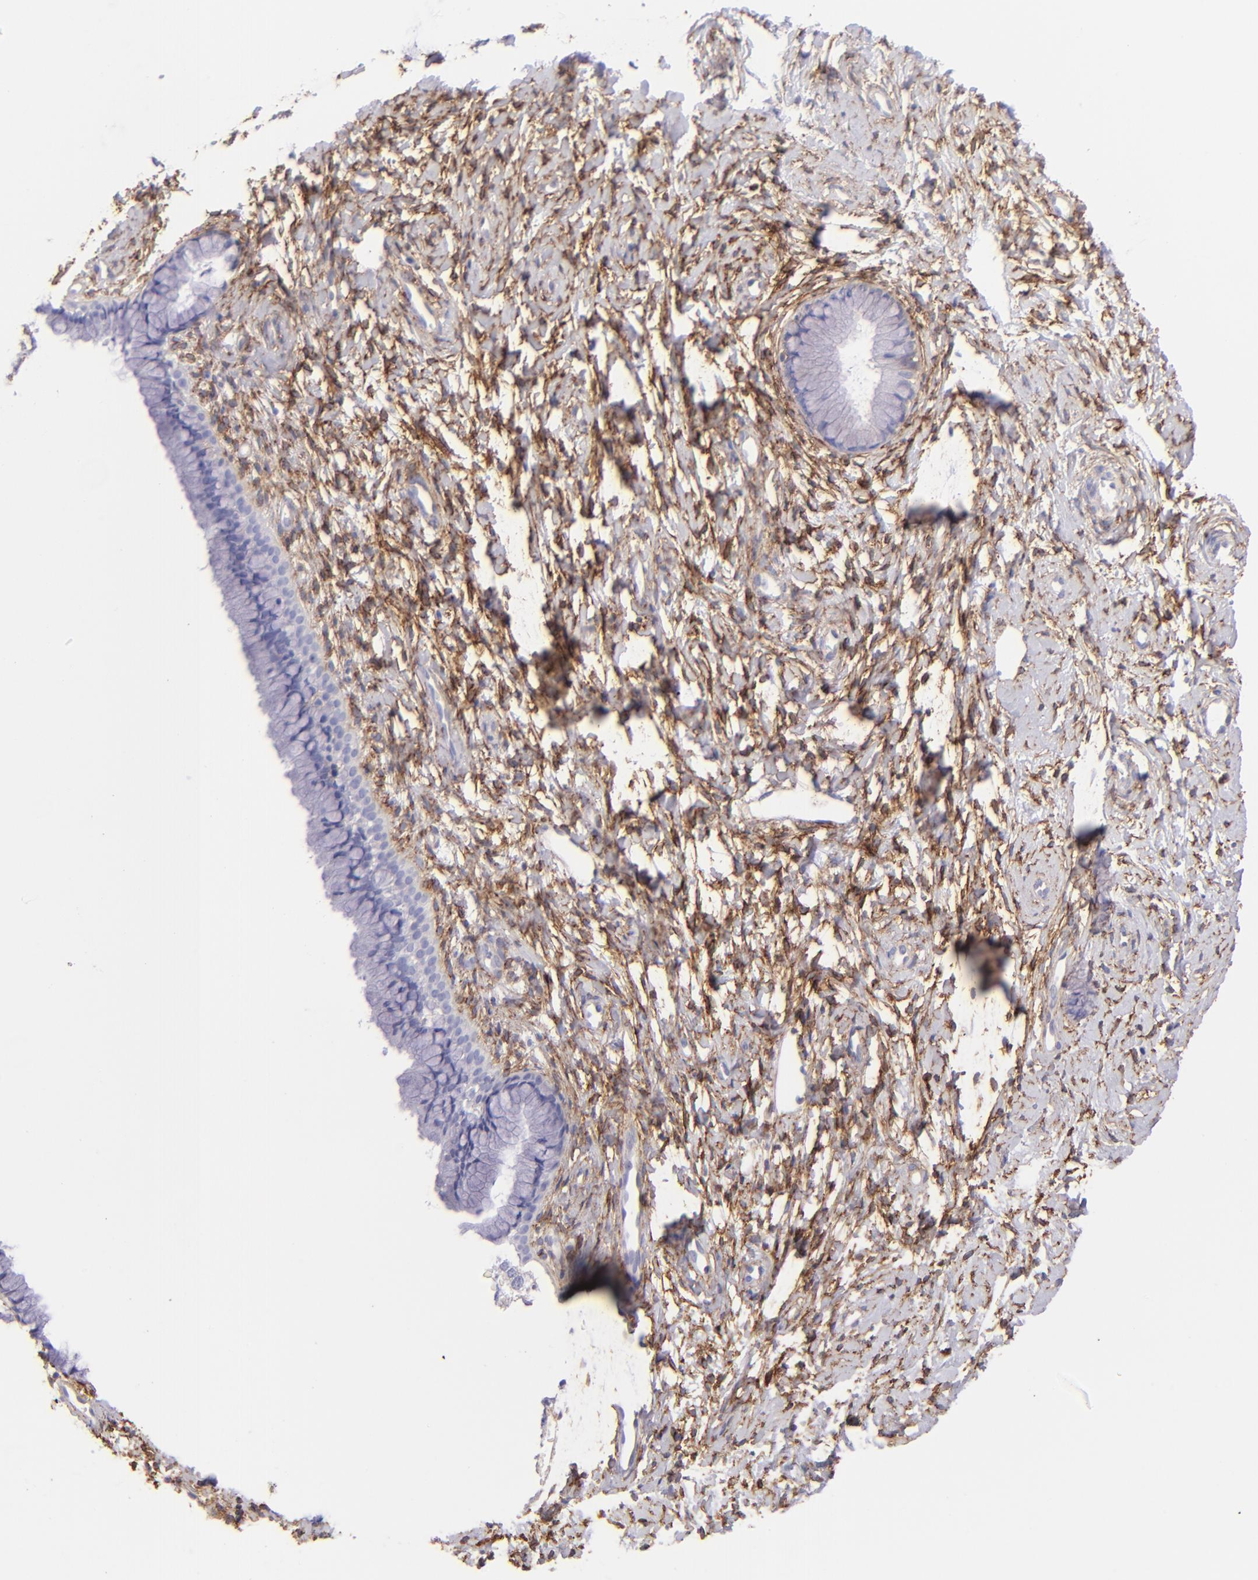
{"staining": {"intensity": "negative", "quantity": "none", "location": "none"}, "tissue": "cervix", "cell_type": "Glandular cells", "image_type": "normal", "snomed": [{"axis": "morphology", "description": "Normal tissue, NOS"}, {"axis": "topography", "description": "Cervix"}], "caption": "This is an immunohistochemistry (IHC) photomicrograph of benign cervix. There is no expression in glandular cells.", "gene": "CD81", "patient": {"sex": "female", "age": 46}}